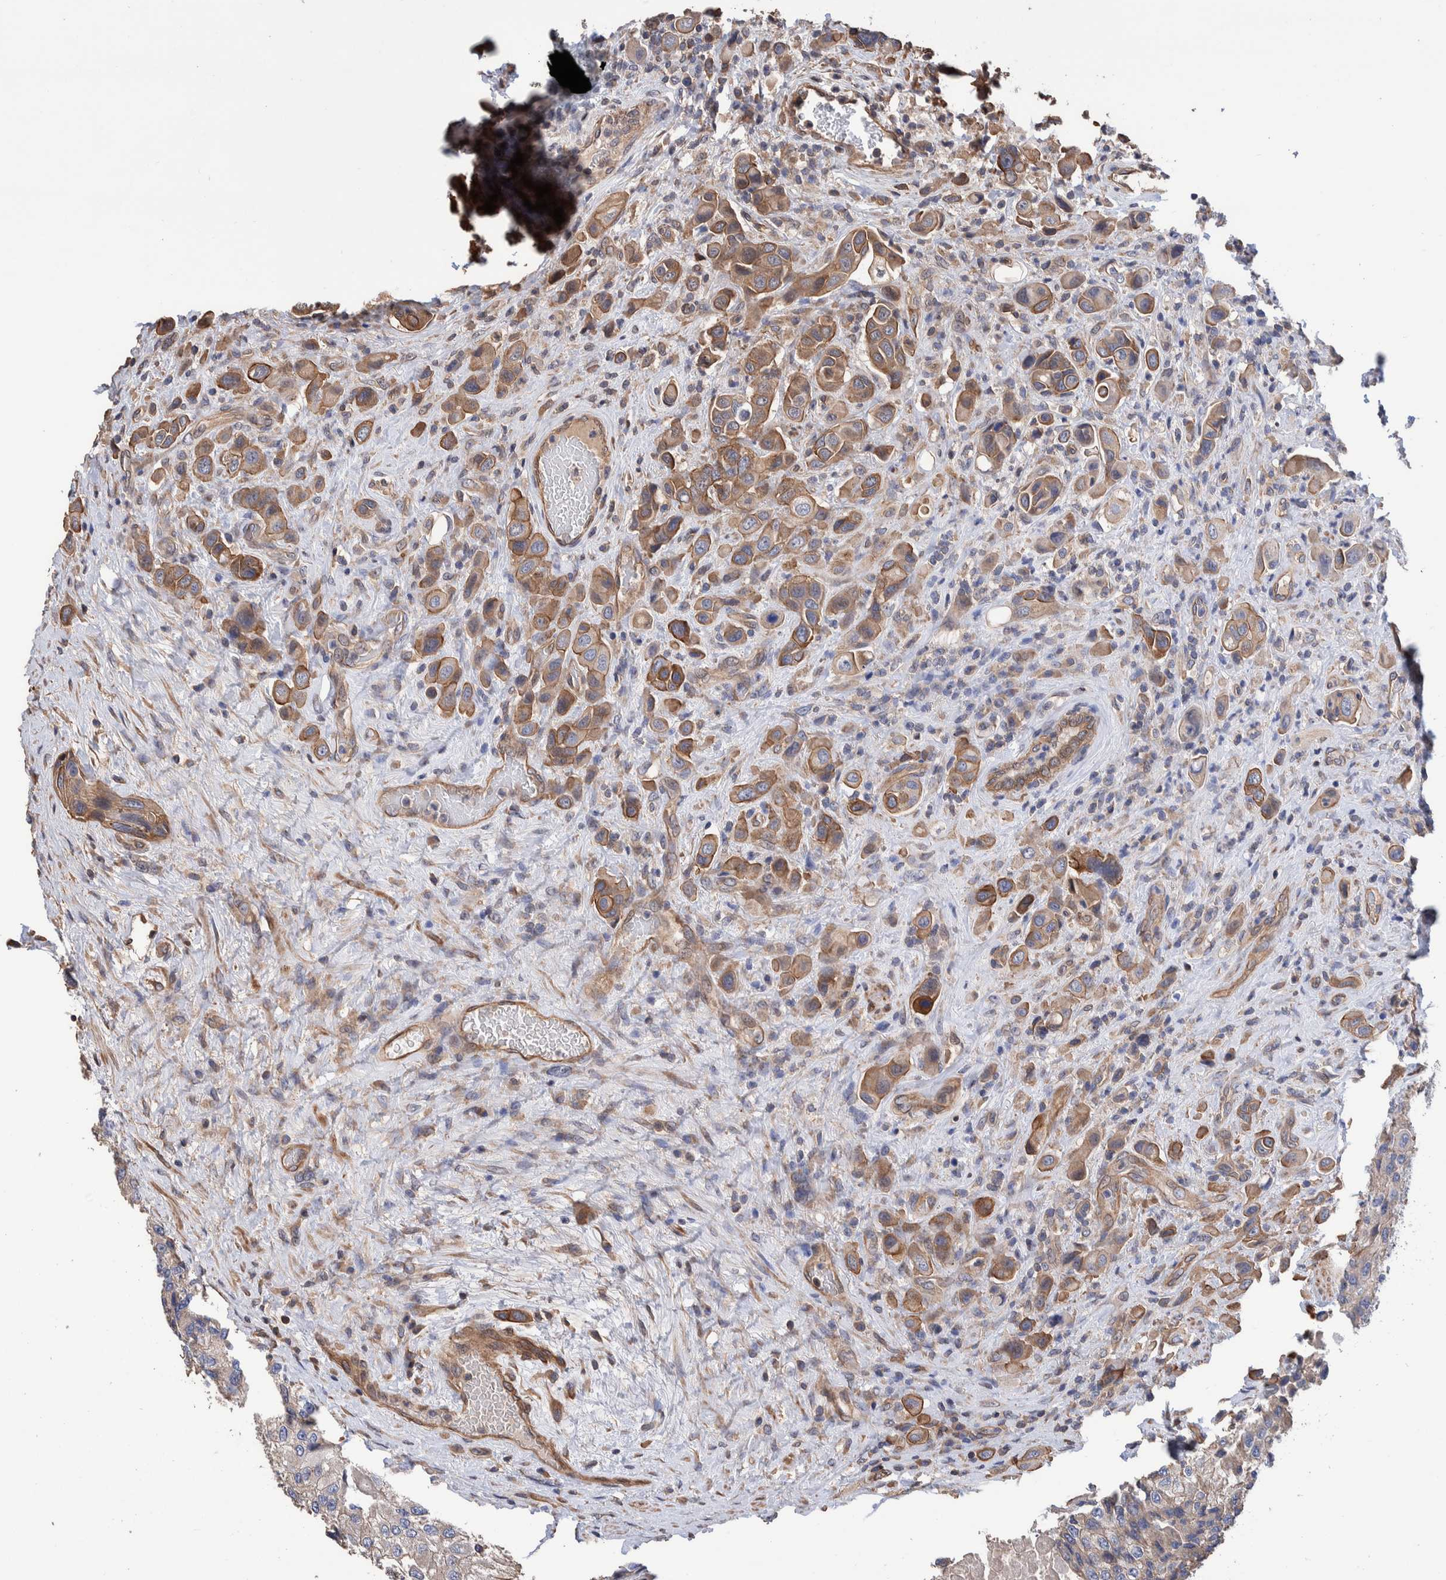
{"staining": {"intensity": "moderate", "quantity": ">75%", "location": "cytoplasmic/membranous"}, "tissue": "urothelial cancer", "cell_type": "Tumor cells", "image_type": "cancer", "snomed": [{"axis": "morphology", "description": "Urothelial carcinoma, High grade"}, {"axis": "topography", "description": "Urinary bladder"}], "caption": "Protein staining by immunohistochemistry demonstrates moderate cytoplasmic/membranous staining in approximately >75% of tumor cells in urothelial cancer.", "gene": "SLC45A4", "patient": {"sex": "male", "age": 50}}